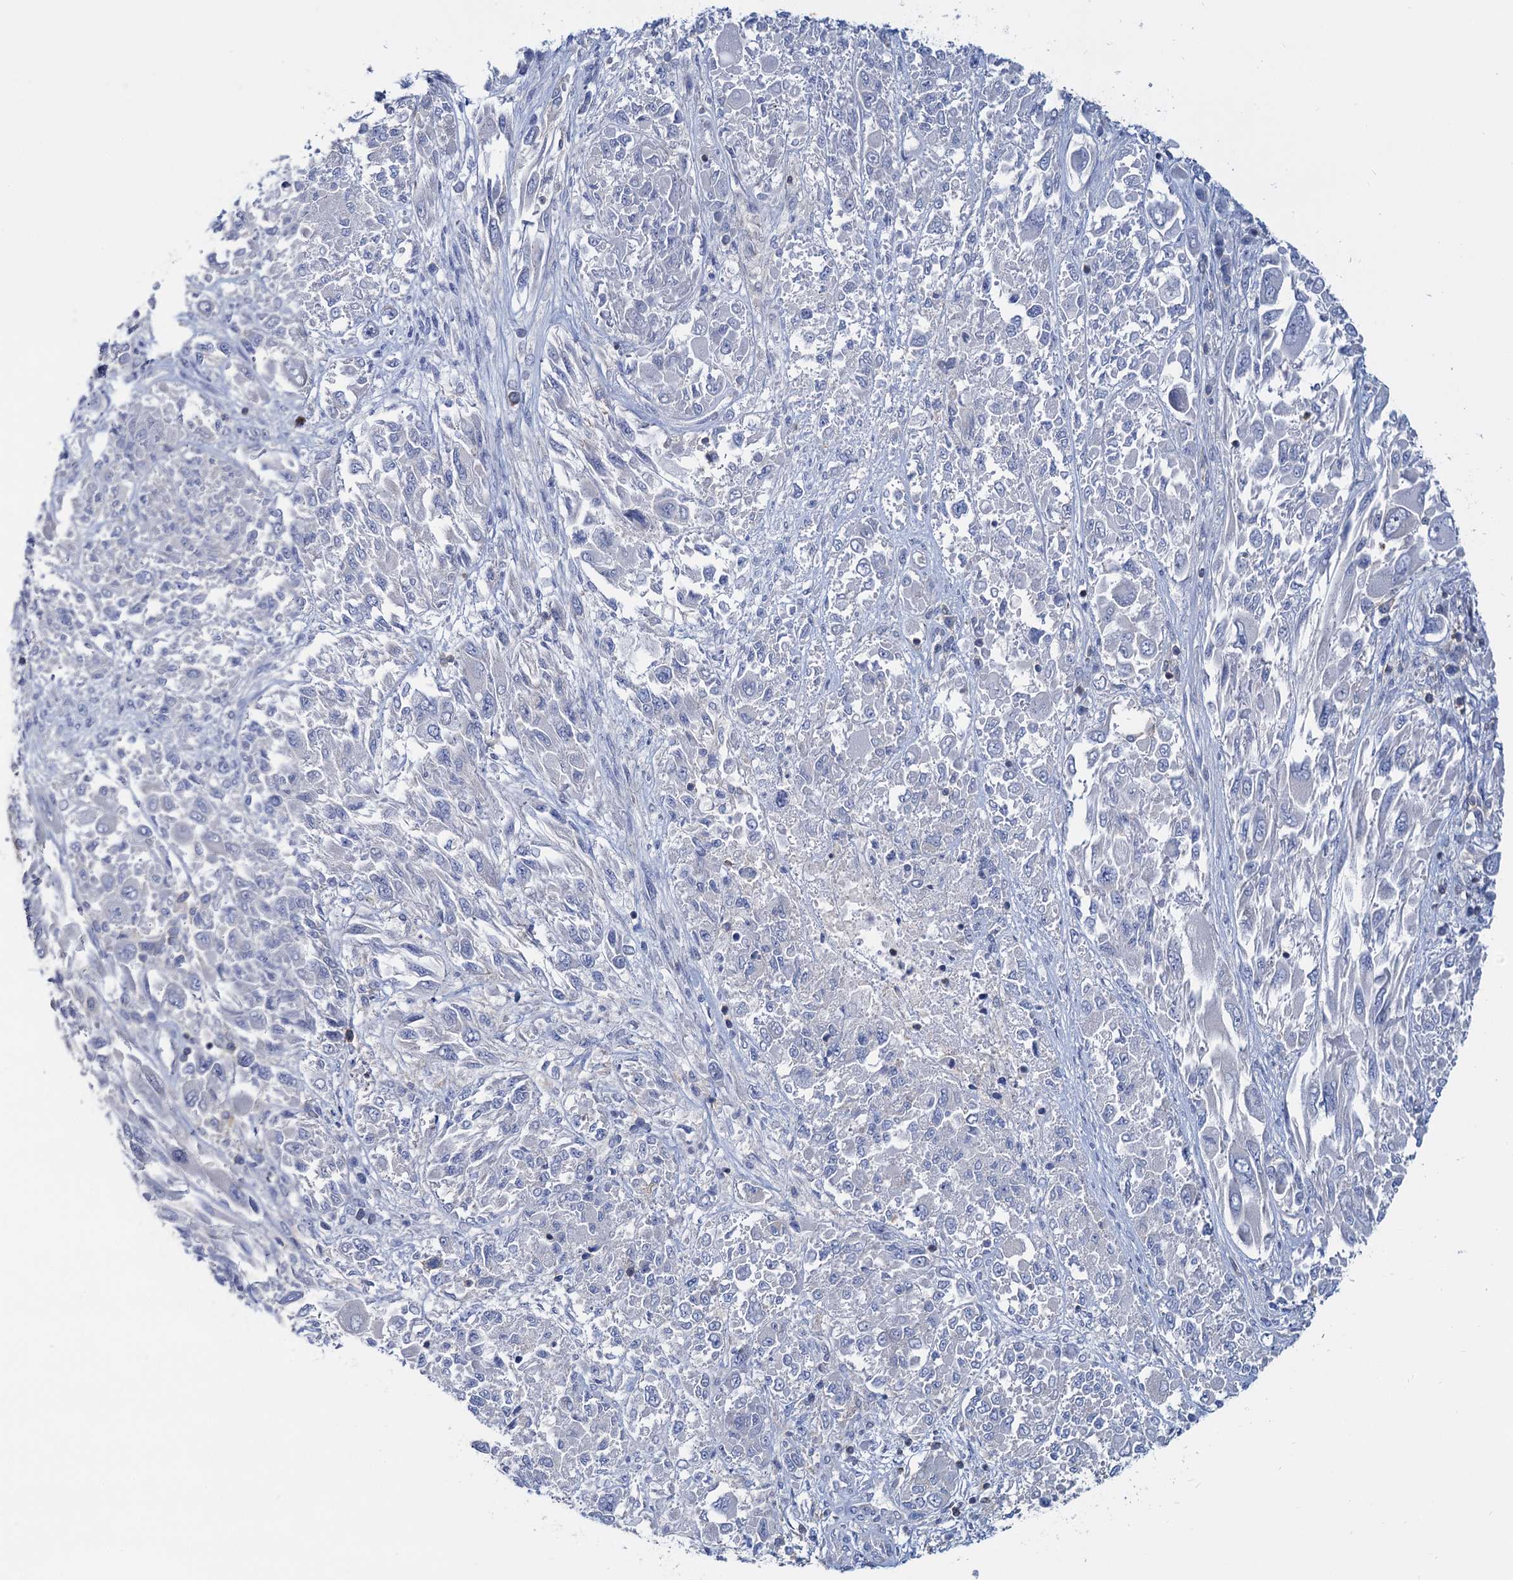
{"staining": {"intensity": "negative", "quantity": "none", "location": "none"}, "tissue": "melanoma", "cell_type": "Tumor cells", "image_type": "cancer", "snomed": [{"axis": "morphology", "description": "Malignant melanoma, NOS"}, {"axis": "topography", "description": "Skin"}], "caption": "Immunohistochemistry of human malignant melanoma shows no staining in tumor cells. (Brightfield microscopy of DAB (3,3'-diaminobenzidine) IHC at high magnification).", "gene": "LRCH4", "patient": {"sex": "female", "age": 91}}